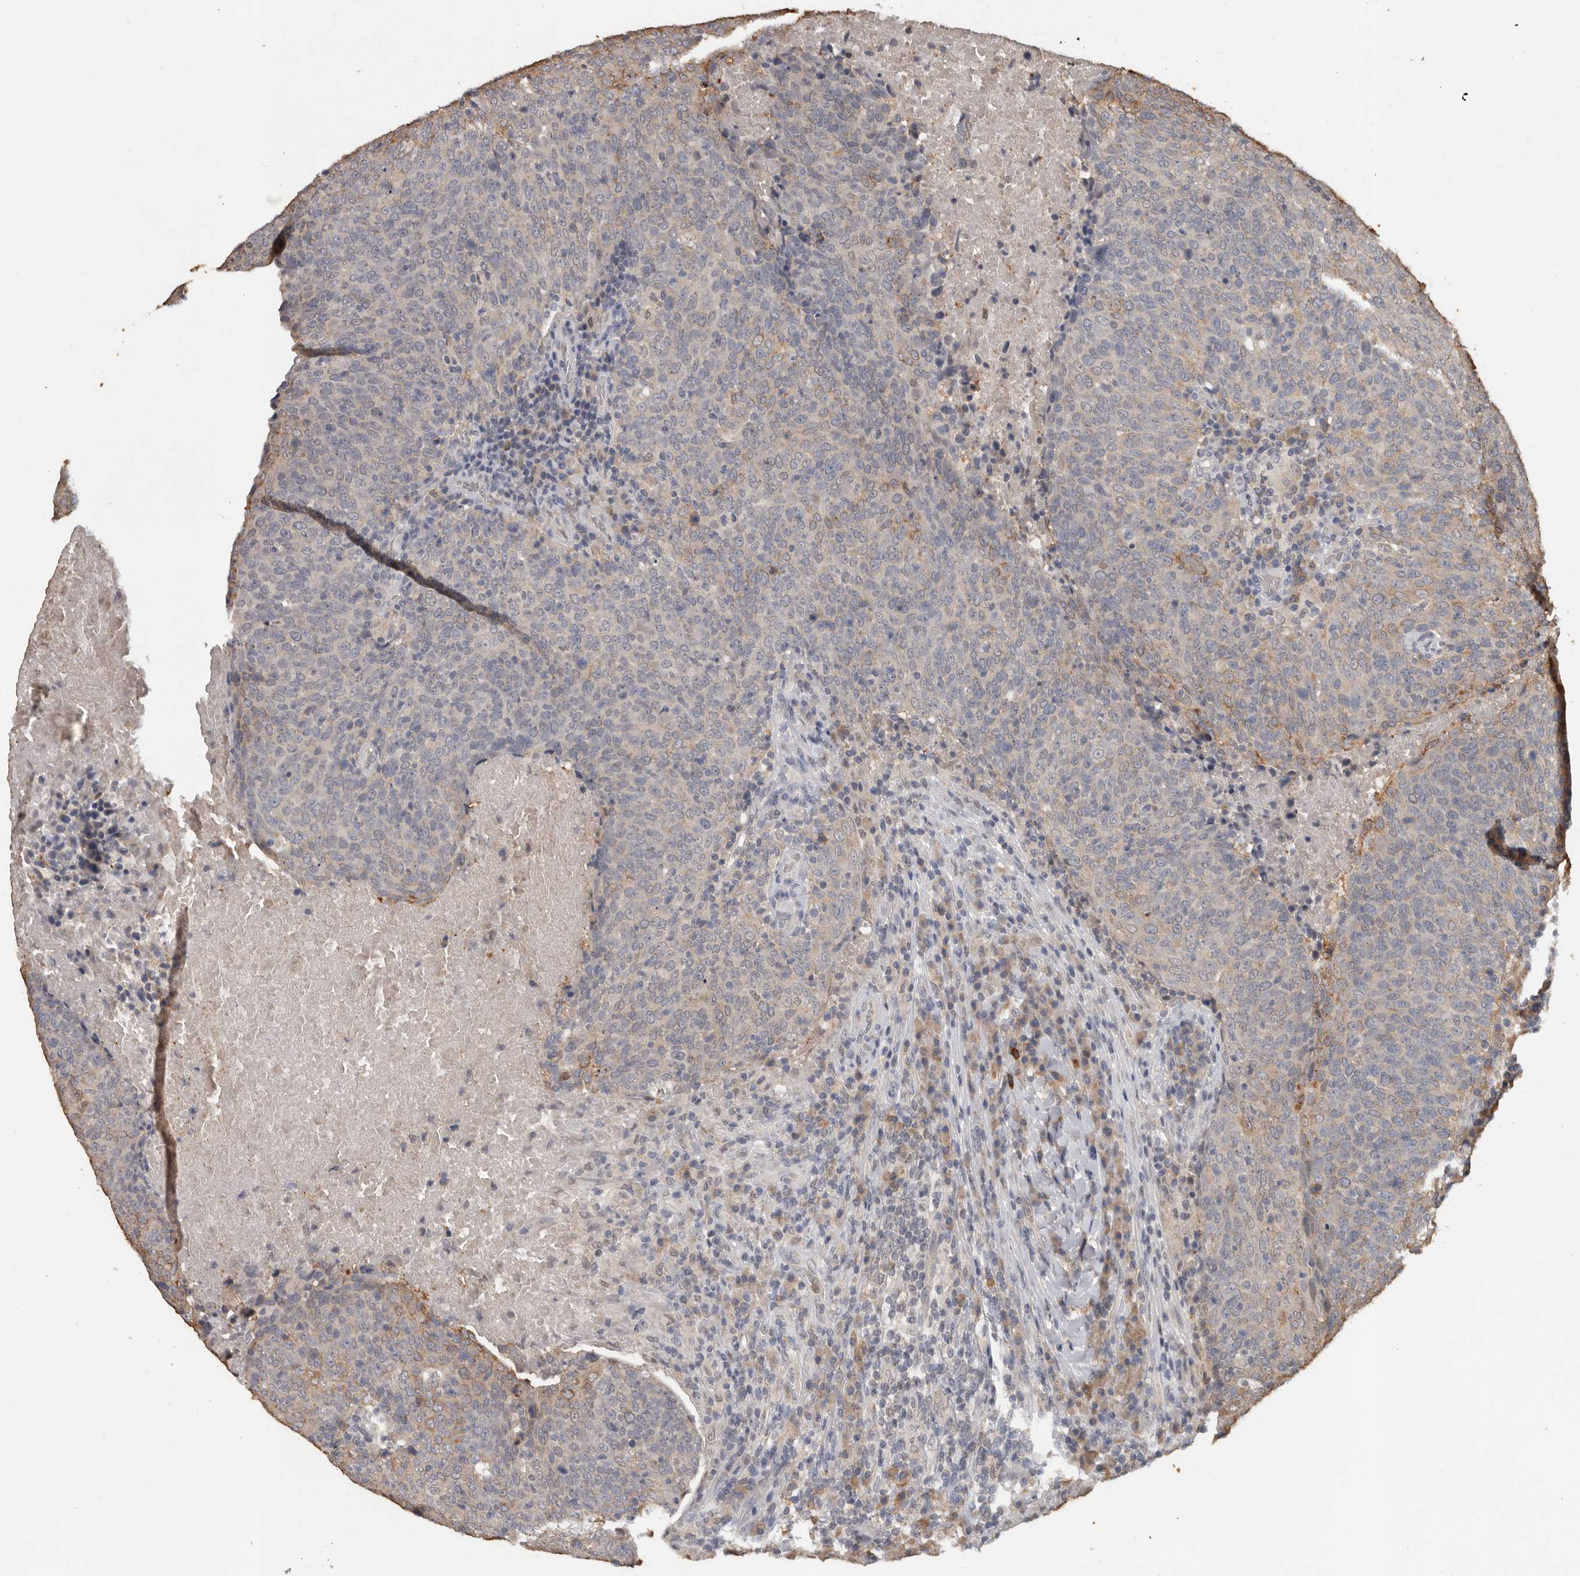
{"staining": {"intensity": "weak", "quantity": "<25%", "location": "cytoplasmic/membranous"}, "tissue": "head and neck cancer", "cell_type": "Tumor cells", "image_type": "cancer", "snomed": [{"axis": "morphology", "description": "Squamous cell carcinoma, NOS"}, {"axis": "morphology", "description": "Squamous cell carcinoma, metastatic, NOS"}, {"axis": "topography", "description": "Lymph node"}, {"axis": "topography", "description": "Head-Neck"}], "caption": "Tumor cells show no significant expression in head and neck cancer.", "gene": "MTF1", "patient": {"sex": "male", "age": 62}}